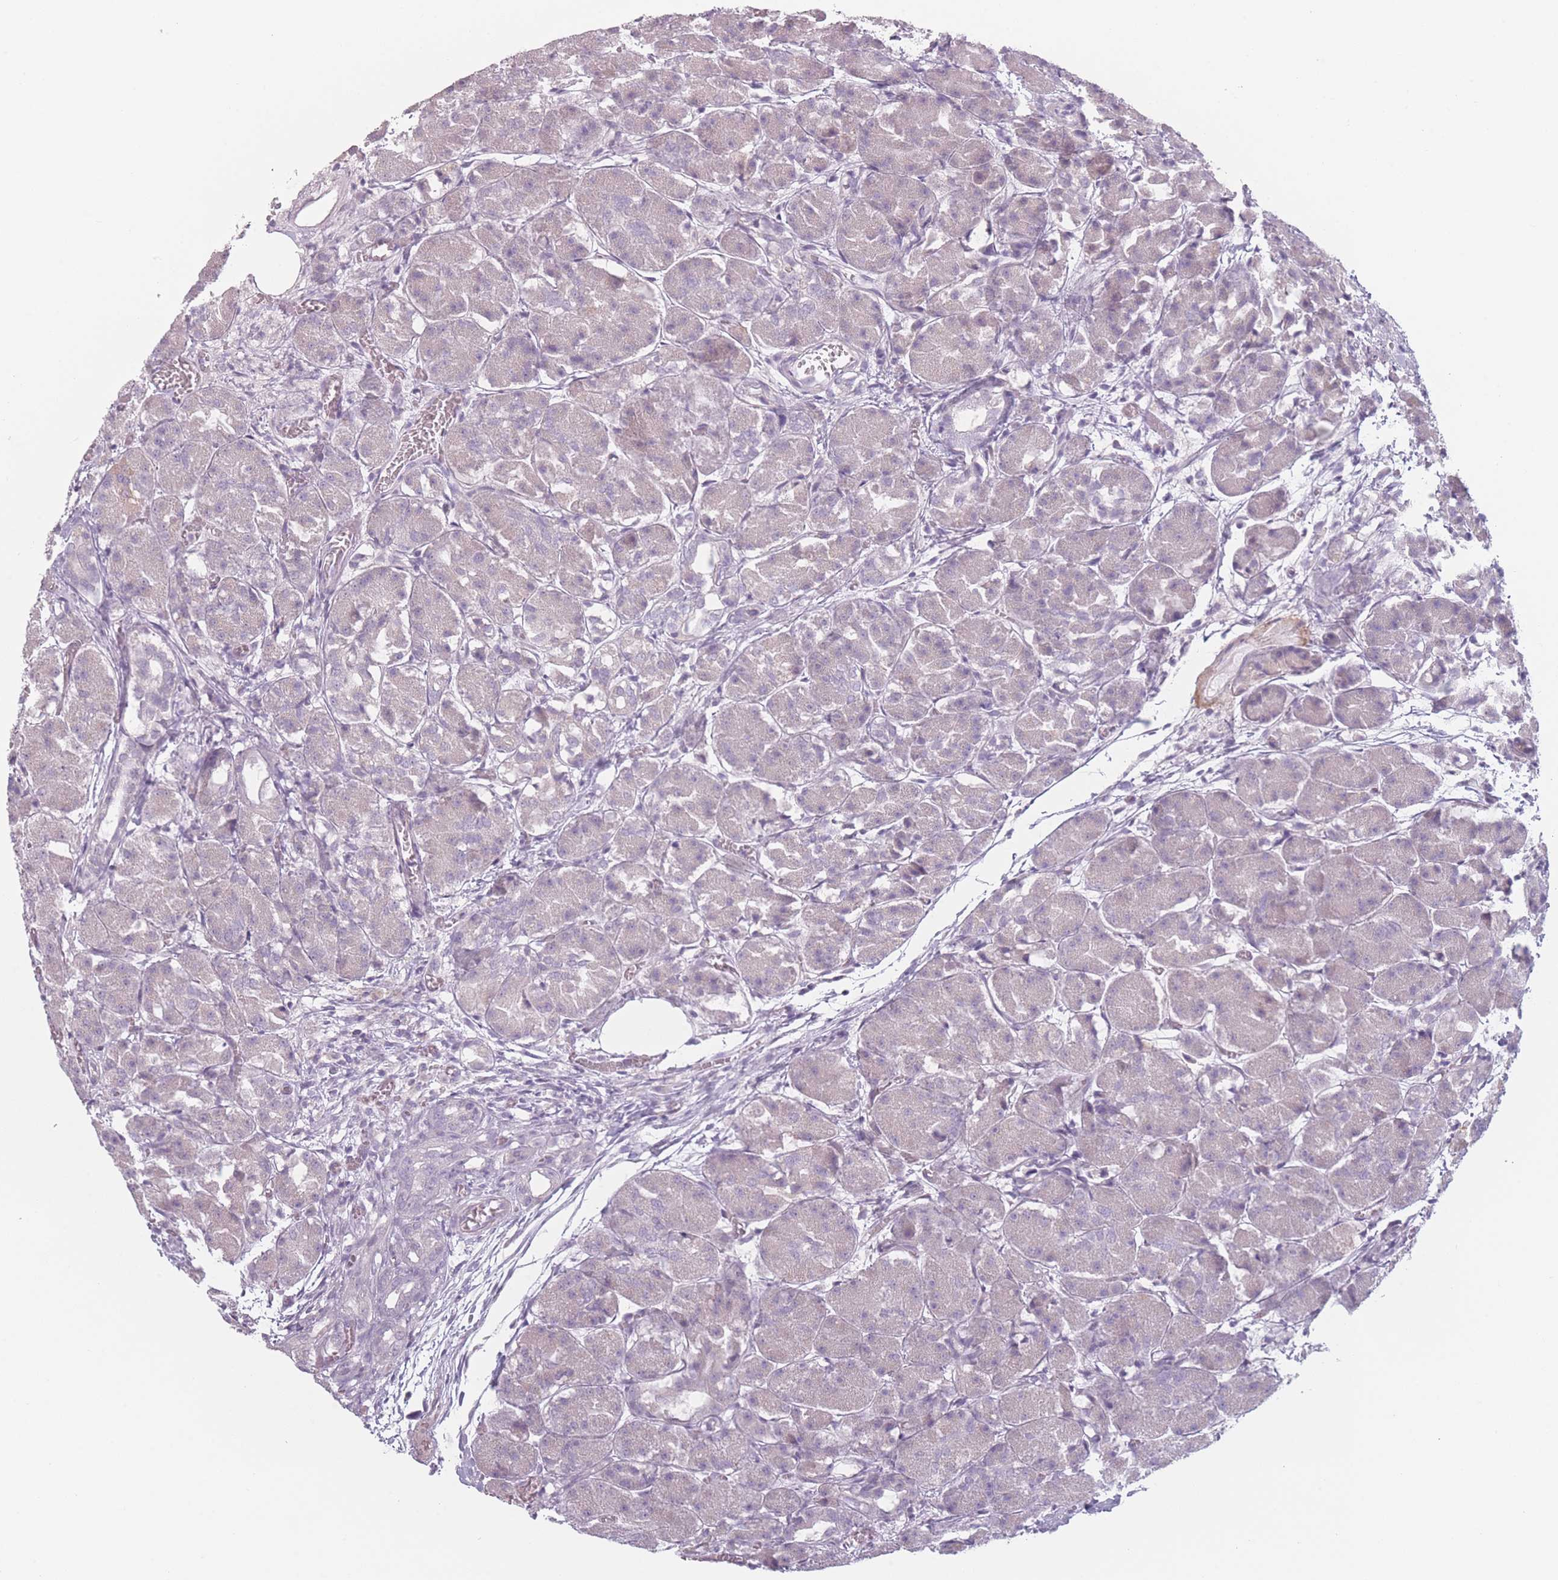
{"staining": {"intensity": "negative", "quantity": "none", "location": "none"}, "tissue": "pancreas", "cell_type": "Exocrine glandular cells", "image_type": "normal", "snomed": [{"axis": "morphology", "description": "Normal tissue, NOS"}, {"axis": "topography", "description": "Pancreas"}], "caption": "The photomicrograph demonstrates no significant positivity in exocrine glandular cells of pancreas. (DAB (3,3'-diaminobenzidine) immunohistochemistry (IHC) visualized using brightfield microscopy, high magnification).", "gene": "RASL10B", "patient": {"sex": "male", "age": 63}}